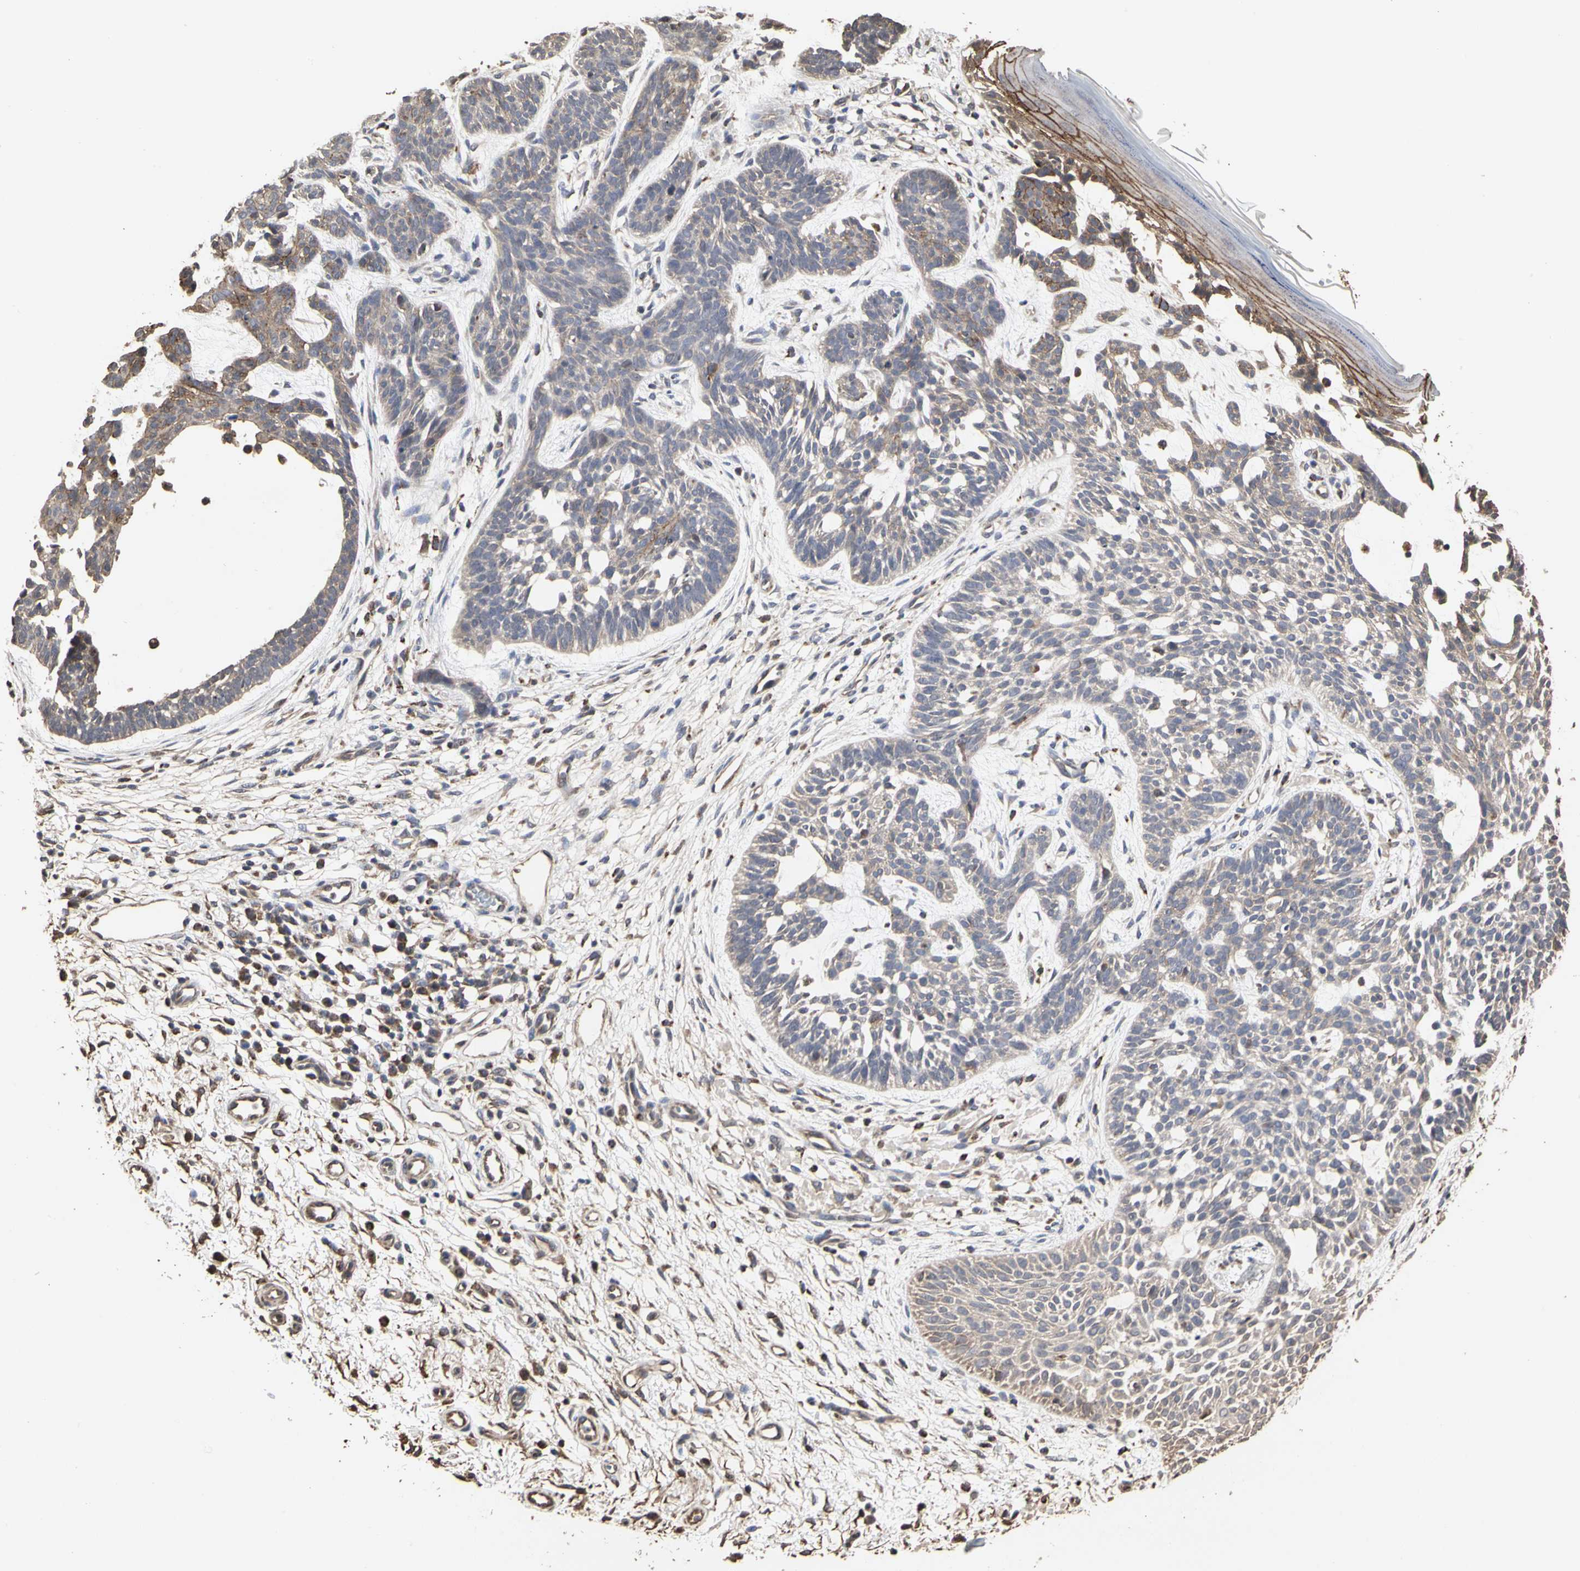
{"staining": {"intensity": "weak", "quantity": ">75%", "location": "cytoplasmic/membranous"}, "tissue": "skin cancer", "cell_type": "Tumor cells", "image_type": "cancer", "snomed": [{"axis": "morphology", "description": "Normal tissue, NOS"}, {"axis": "morphology", "description": "Basal cell carcinoma"}, {"axis": "topography", "description": "Skin"}], "caption": "Weak cytoplasmic/membranous positivity is seen in approximately >75% of tumor cells in skin cancer (basal cell carcinoma).", "gene": "TAOK1", "patient": {"sex": "female", "age": 69}}